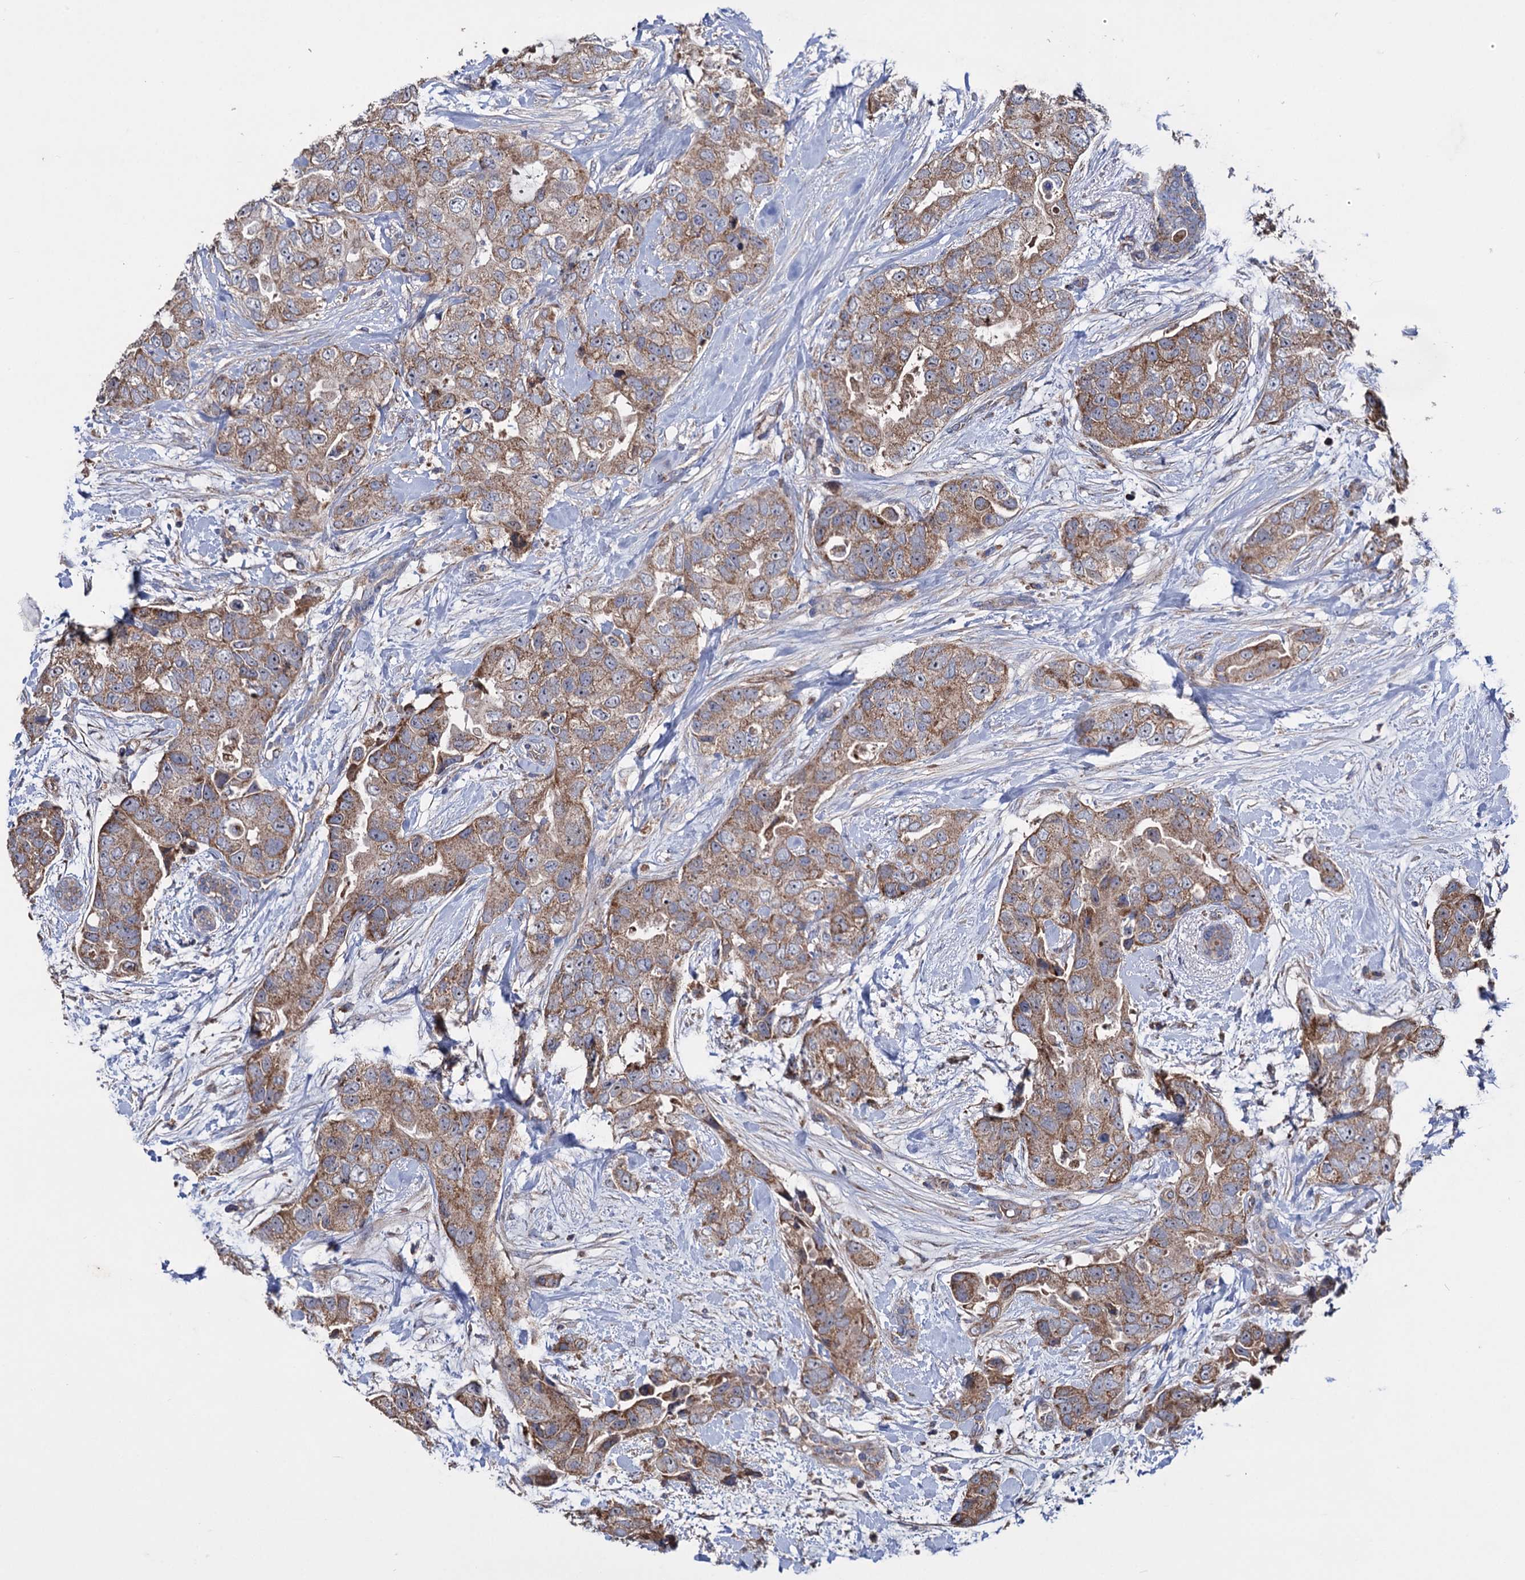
{"staining": {"intensity": "moderate", "quantity": ">75%", "location": "cytoplasmic/membranous"}, "tissue": "breast cancer", "cell_type": "Tumor cells", "image_type": "cancer", "snomed": [{"axis": "morphology", "description": "Duct carcinoma"}, {"axis": "topography", "description": "Breast"}], "caption": "Breast cancer (infiltrating ductal carcinoma) stained with a protein marker reveals moderate staining in tumor cells.", "gene": "CLPB", "patient": {"sex": "female", "age": 62}}